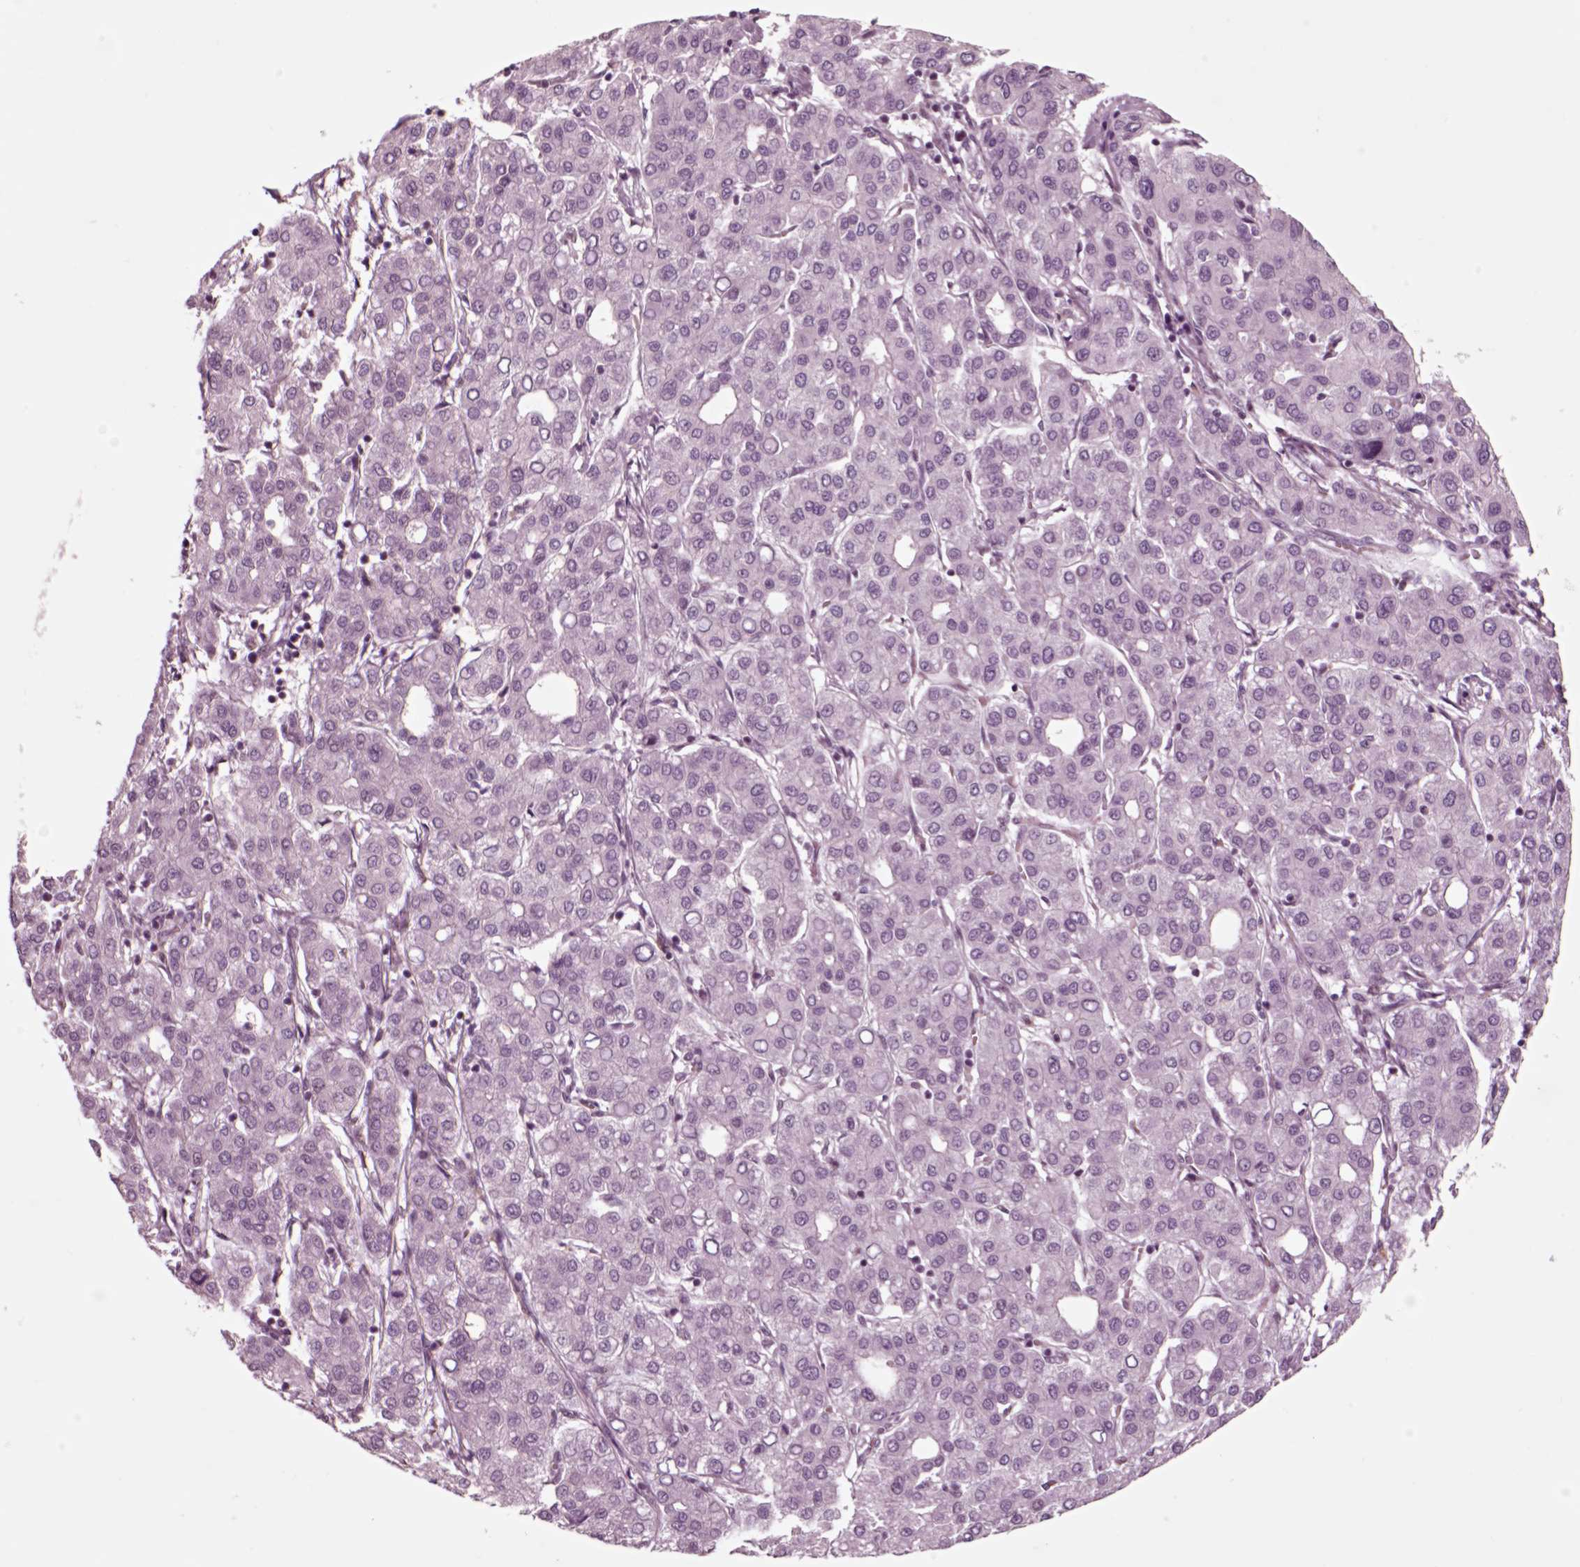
{"staining": {"intensity": "negative", "quantity": "none", "location": "none"}, "tissue": "liver cancer", "cell_type": "Tumor cells", "image_type": "cancer", "snomed": [{"axis": "morphology", "description": "Carcinoma, Hepatocellular, NOS"}, {"axis": "topography", "description": "Liver"}], "caption": "The photomicrograph displays no staining of tumor cells in hepatocellular carcinoma (liver).", "gene": "CHGB", "patient": {"sex": "male", "age": 65}}